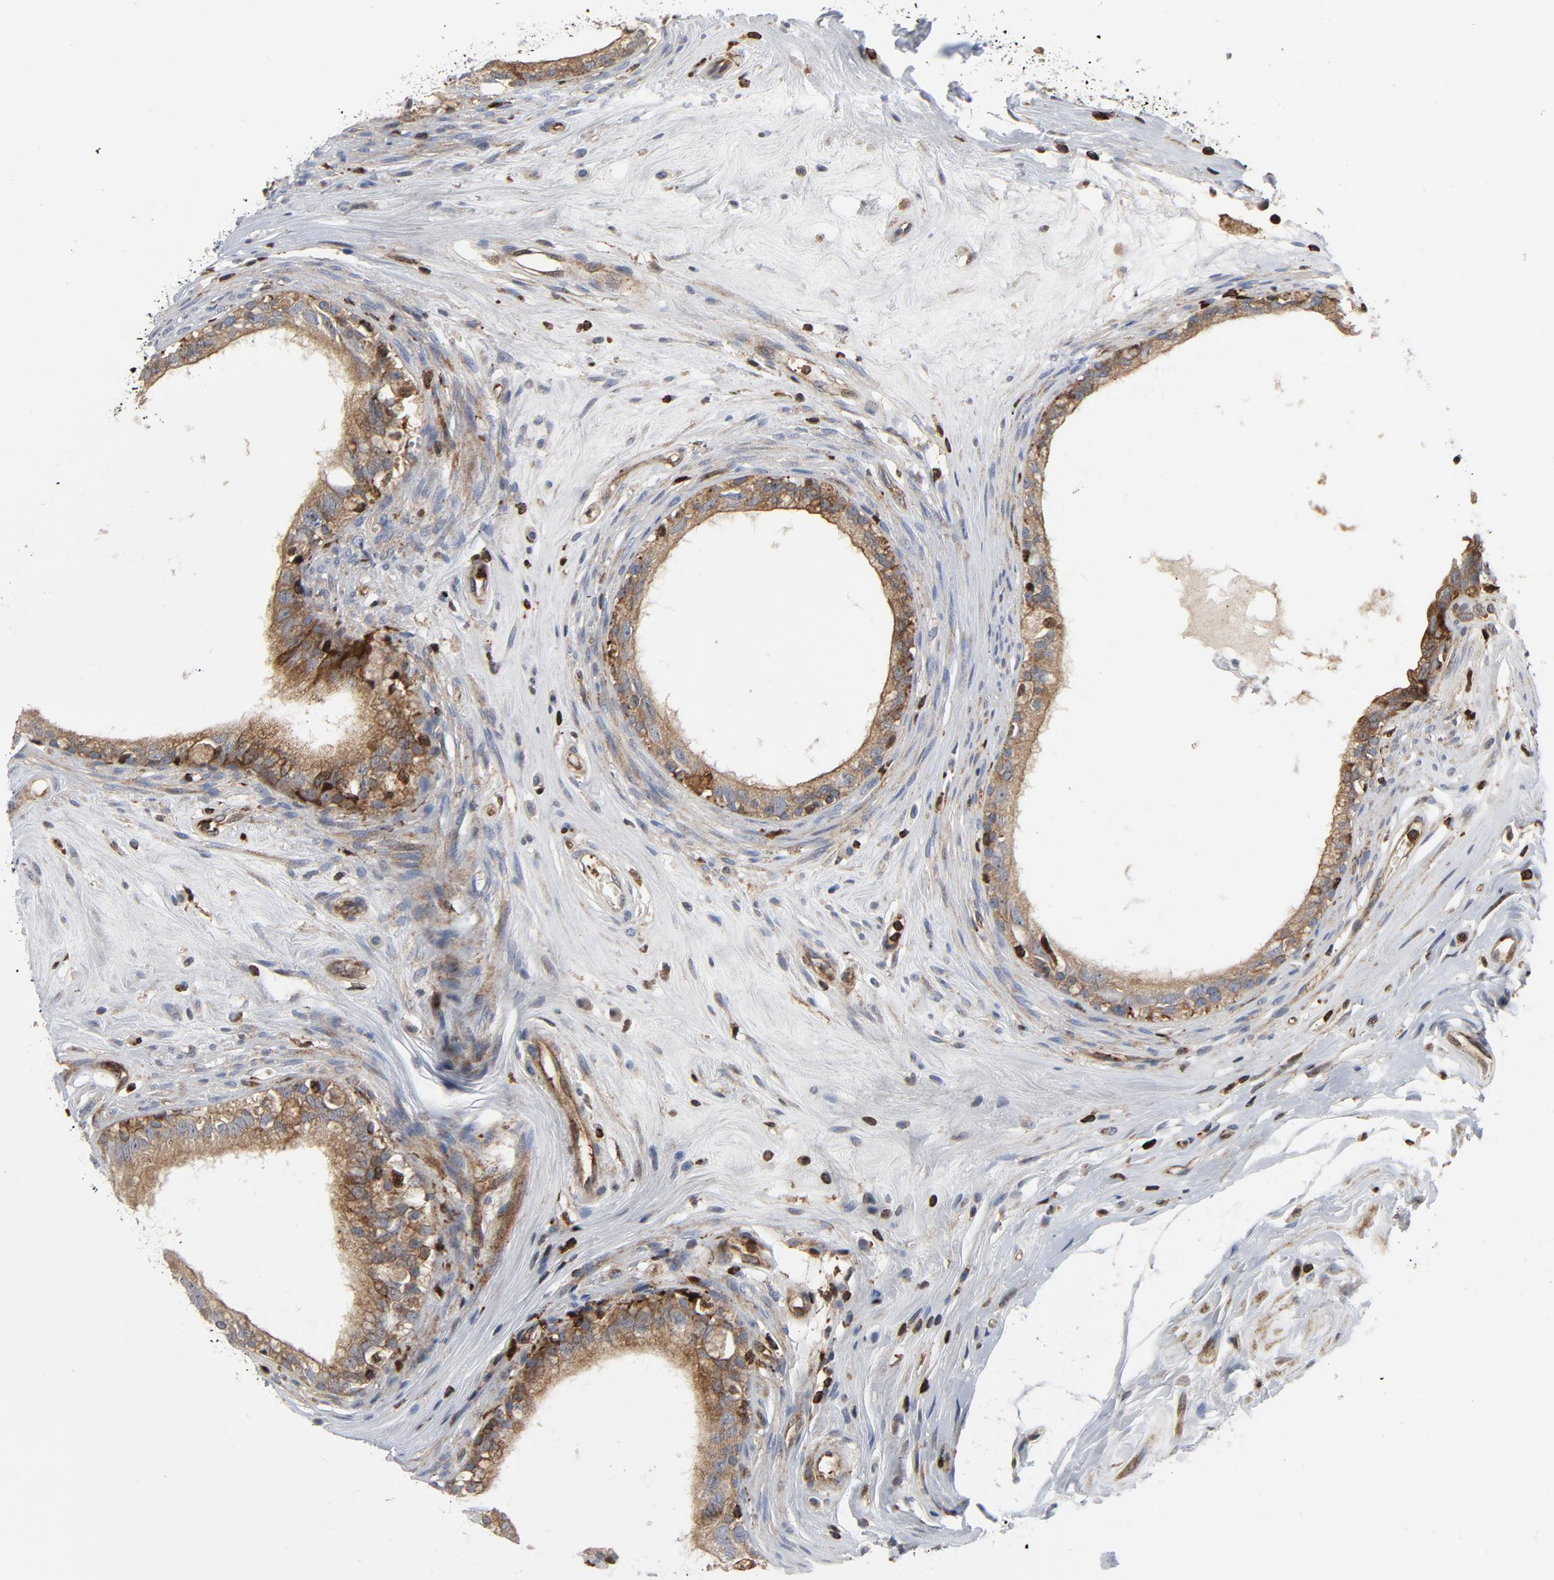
{"staining": {"intensity": "moderate", "quantity": ">75%", "location": "cytoplasmic/membranous"}, "tissue": "epididymis", "cell_type": "Glandular cells", "image_type": "normal", "snomed": [{"axis": "morphology", "description": "Normal tissue, NOS"}, {"axis": "morphology", "description": "Inflammation, NOS"}, {"axis": "topography", "description": "Epididymis"}], "caption": "A micrograph showing moderate cytoplasmic/membranous positivity in about >75% of glandular cells in normal epididymis, as visualized by brown immunohistochemical staining.", "gene": "YES1", "patient": {"sex": "male", "age": 84}}